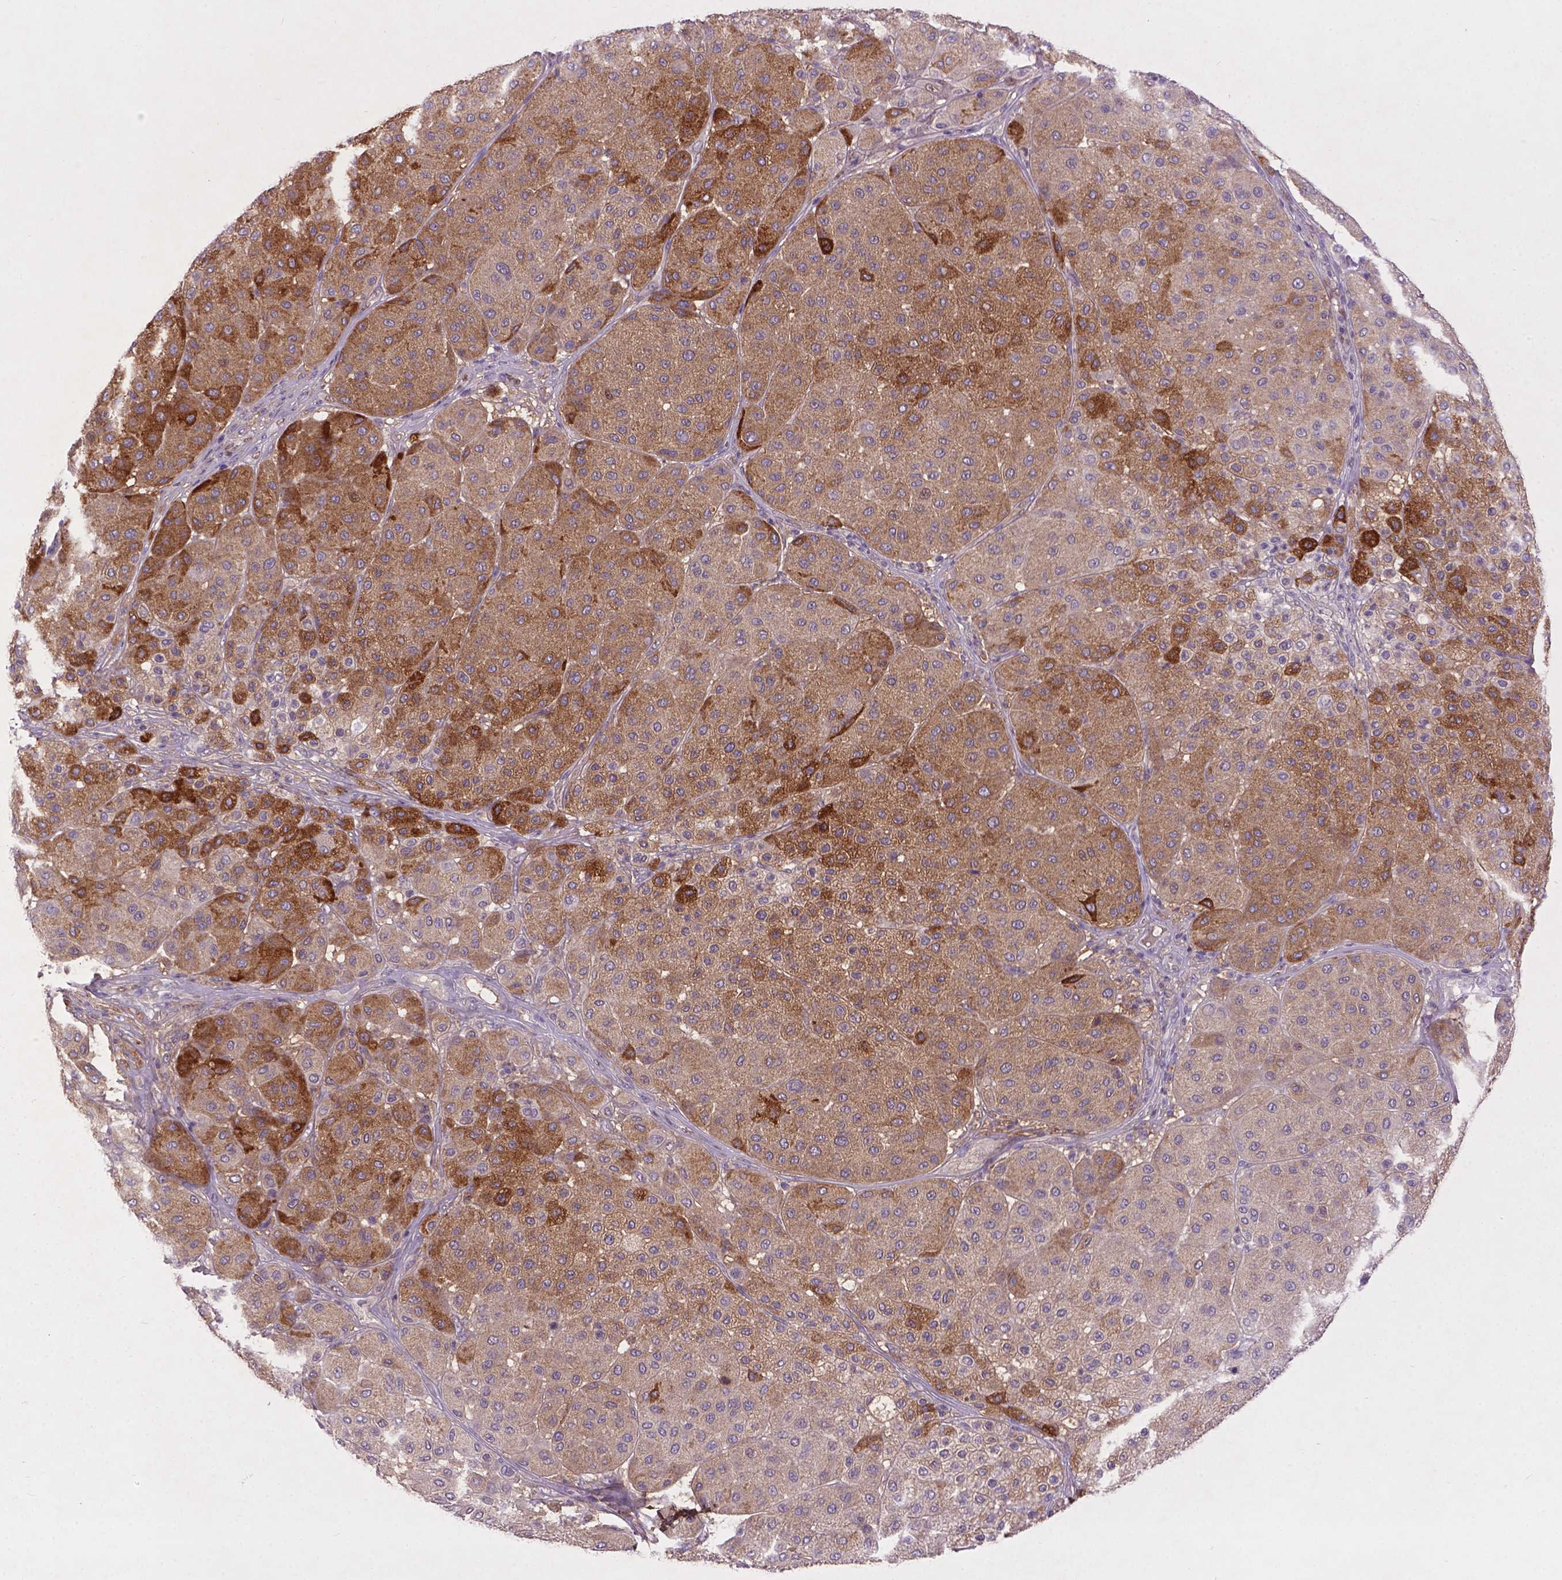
{"staining": {"intensity": "moderate", "quantity": "25%-75%", "location": "cytoplasmic/membranous"}, "tissue": "melanoma", "cell_type": "Tumor cells", "image_type": "cancer", "snomed": [{"axis": "morphology", "description": "Malignant melanoma, Metastatic site"}, {"axis": "topography", "description": "Smooth muscle"}], "caption": "Human malignant melanoma (metastatic site) stained with a brown dye exhibits moderate cytoplasmic/membranous positive positivity in about 25%-75% of tumor cells.", "gene": "SOX17", "patient": {"sex": "male", "age": 41}}